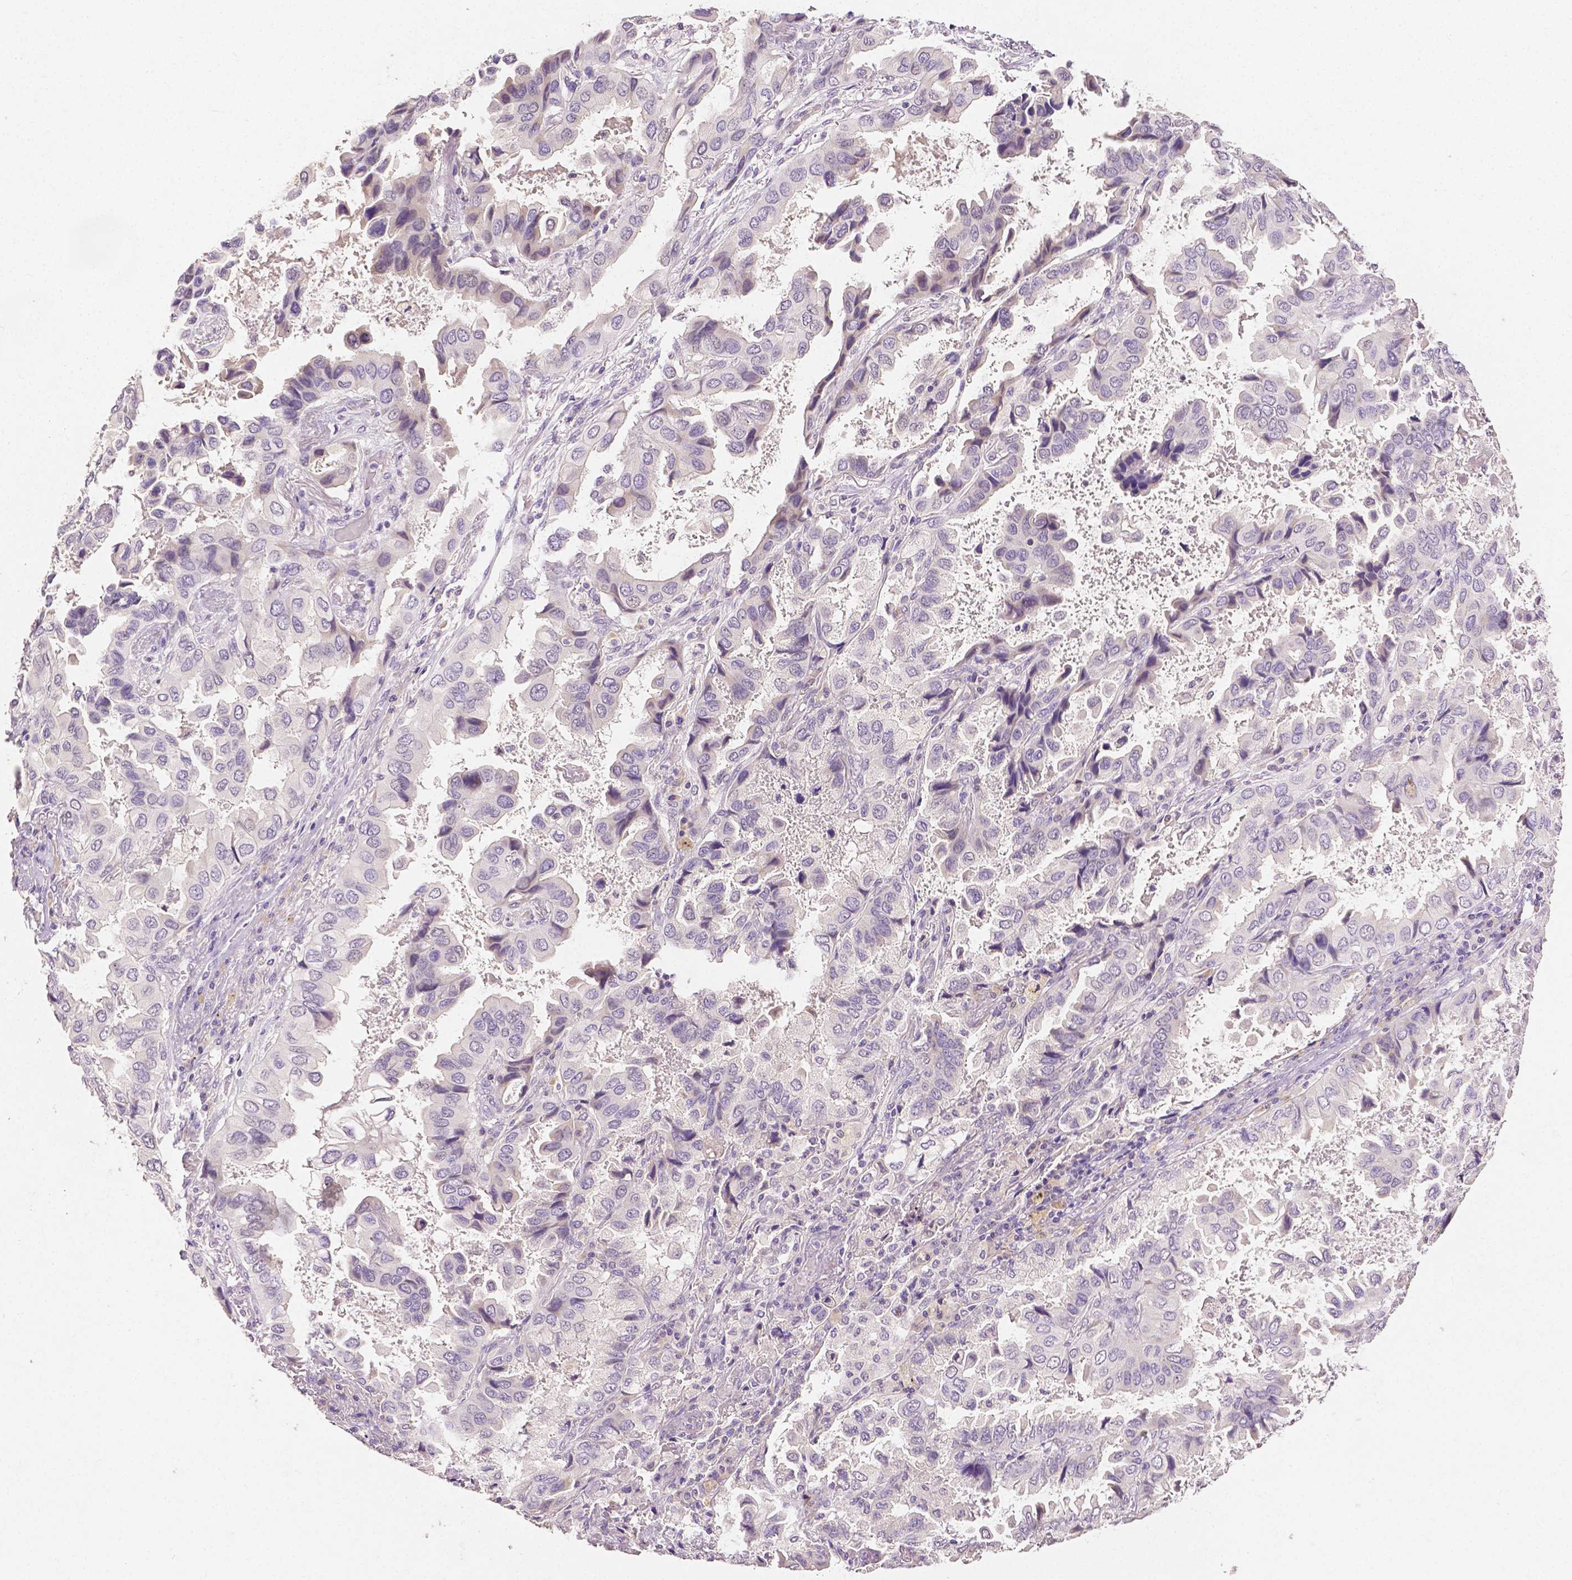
{"staining": {"intensity": "negative", "quantity": "none", "location": "none"}, "tissue": "lung cancer", "cell_type": "Tumor cells", "image_type": "cancer", "snomed": [{"axis": "morphology", "description": "Aneuploidy"}, {"axis": "morphology", "description": "Adenocarcinoma, NOS"}, {"axis": "morphology", "description": "Adenocarcinoma, metastatic, NOS"}, {"axis": "topography", "description": "Lymph node"}, {"axis": "topography", "description": "Lung"}], "caption": "There is no significant staining in tumor cells of lung cancer (metastatic adenocarcinoma). (DAB (3,3'-diaminobenzidine) IHC with hematoxylin counter stain).", "gene": "TGM1", "patient": {"sex": "female", "age": 48}}